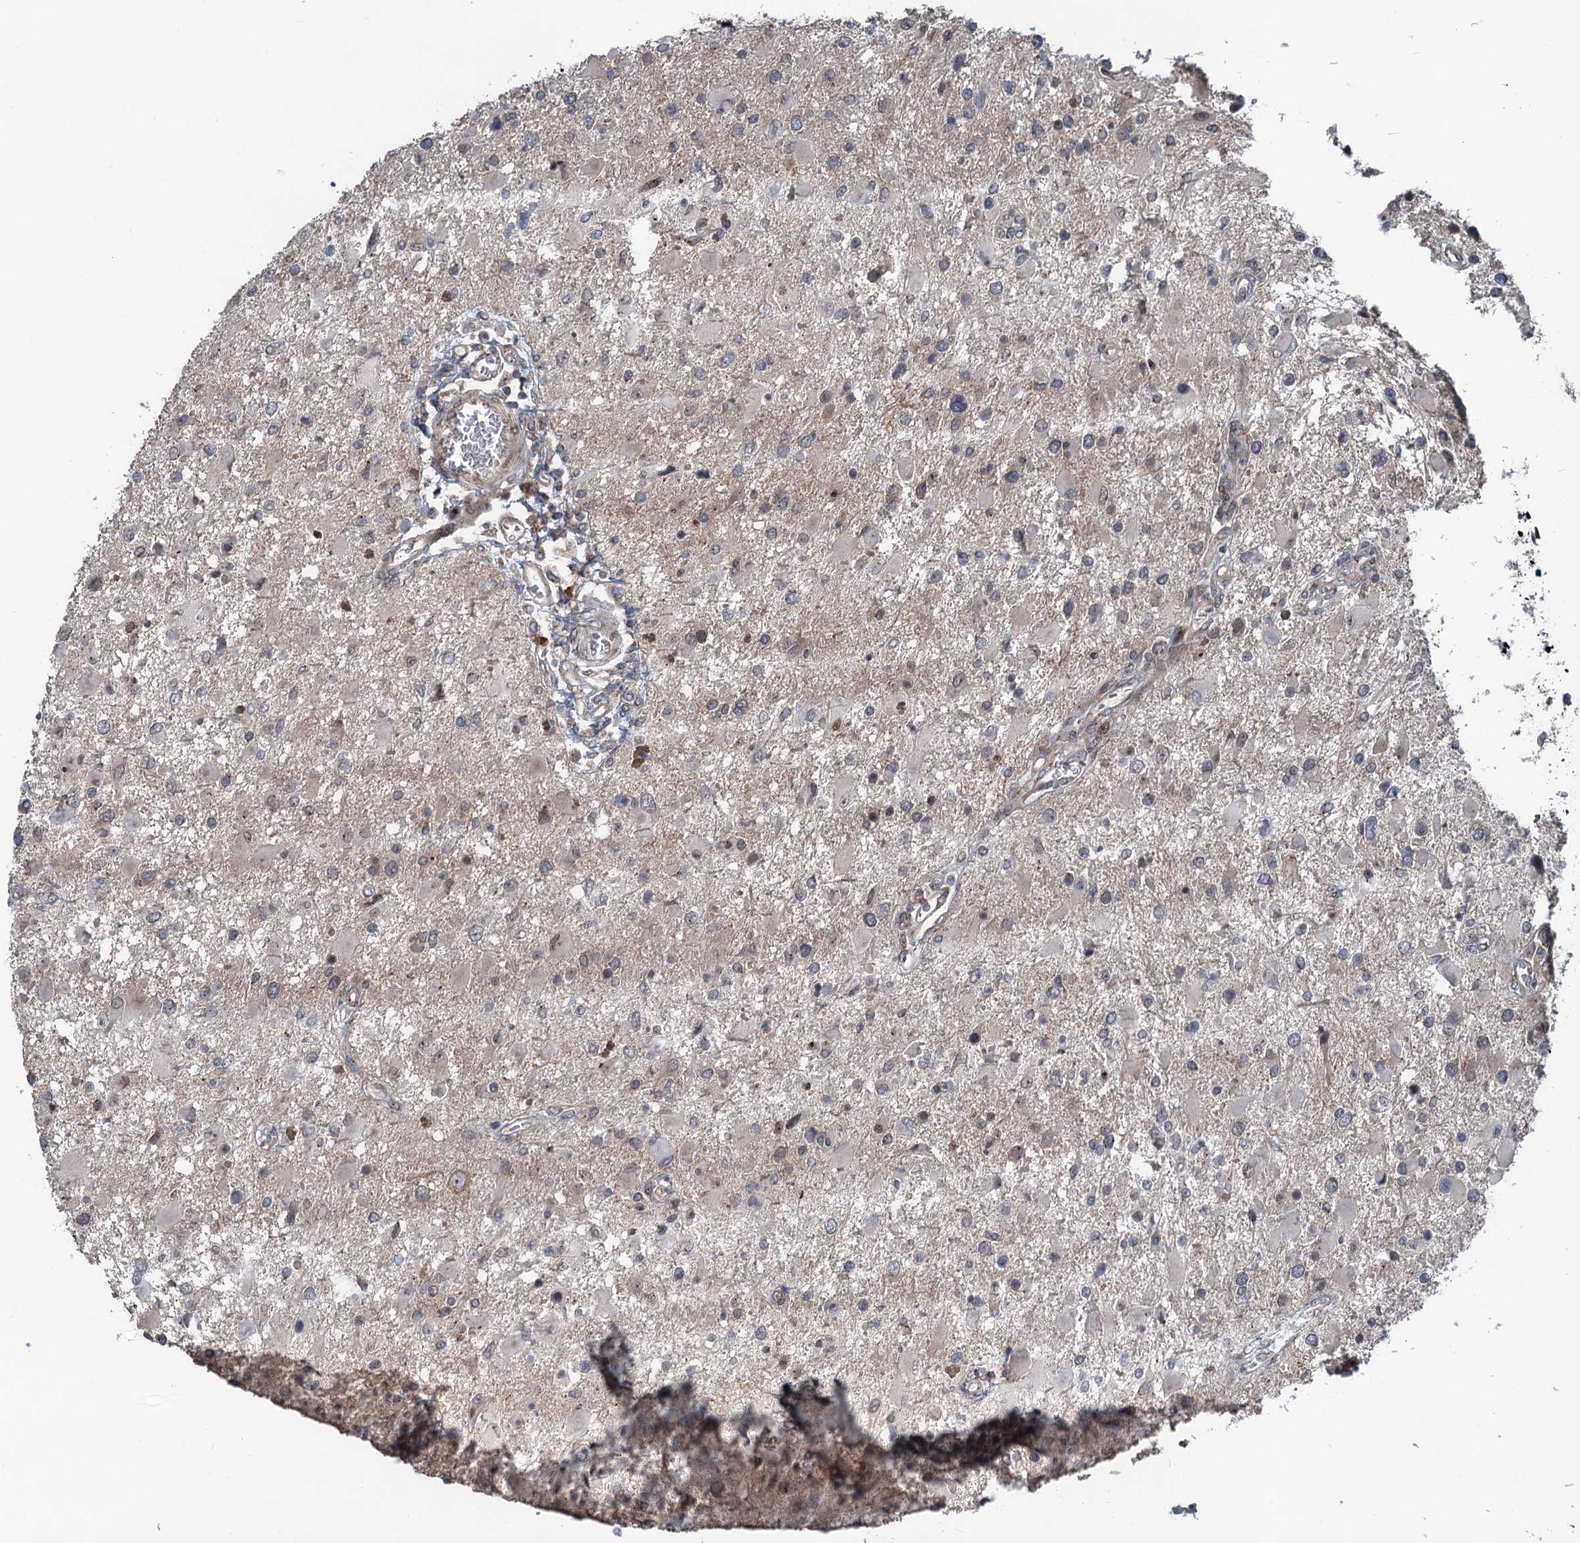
{"staining": {"intensity": "weak", "quantity": "<25%", "location": "cytoplasmic/membranous"}, "tissue": "glioma", "cell_type": "Tumor cells", "image_type": "cancer", "snomed": [{"axis": "morphology", "description": "Glioma, malignant, High grade"}, {"axis": "topography", "description": "Brain"}], "caption": "Malignant glioma (high-grade) was stained to show a protein in brown. There is no significant positivity in tumor cells.", "gene": "DYNC2I2", "patient": {"sex": "male", "age": 53}}